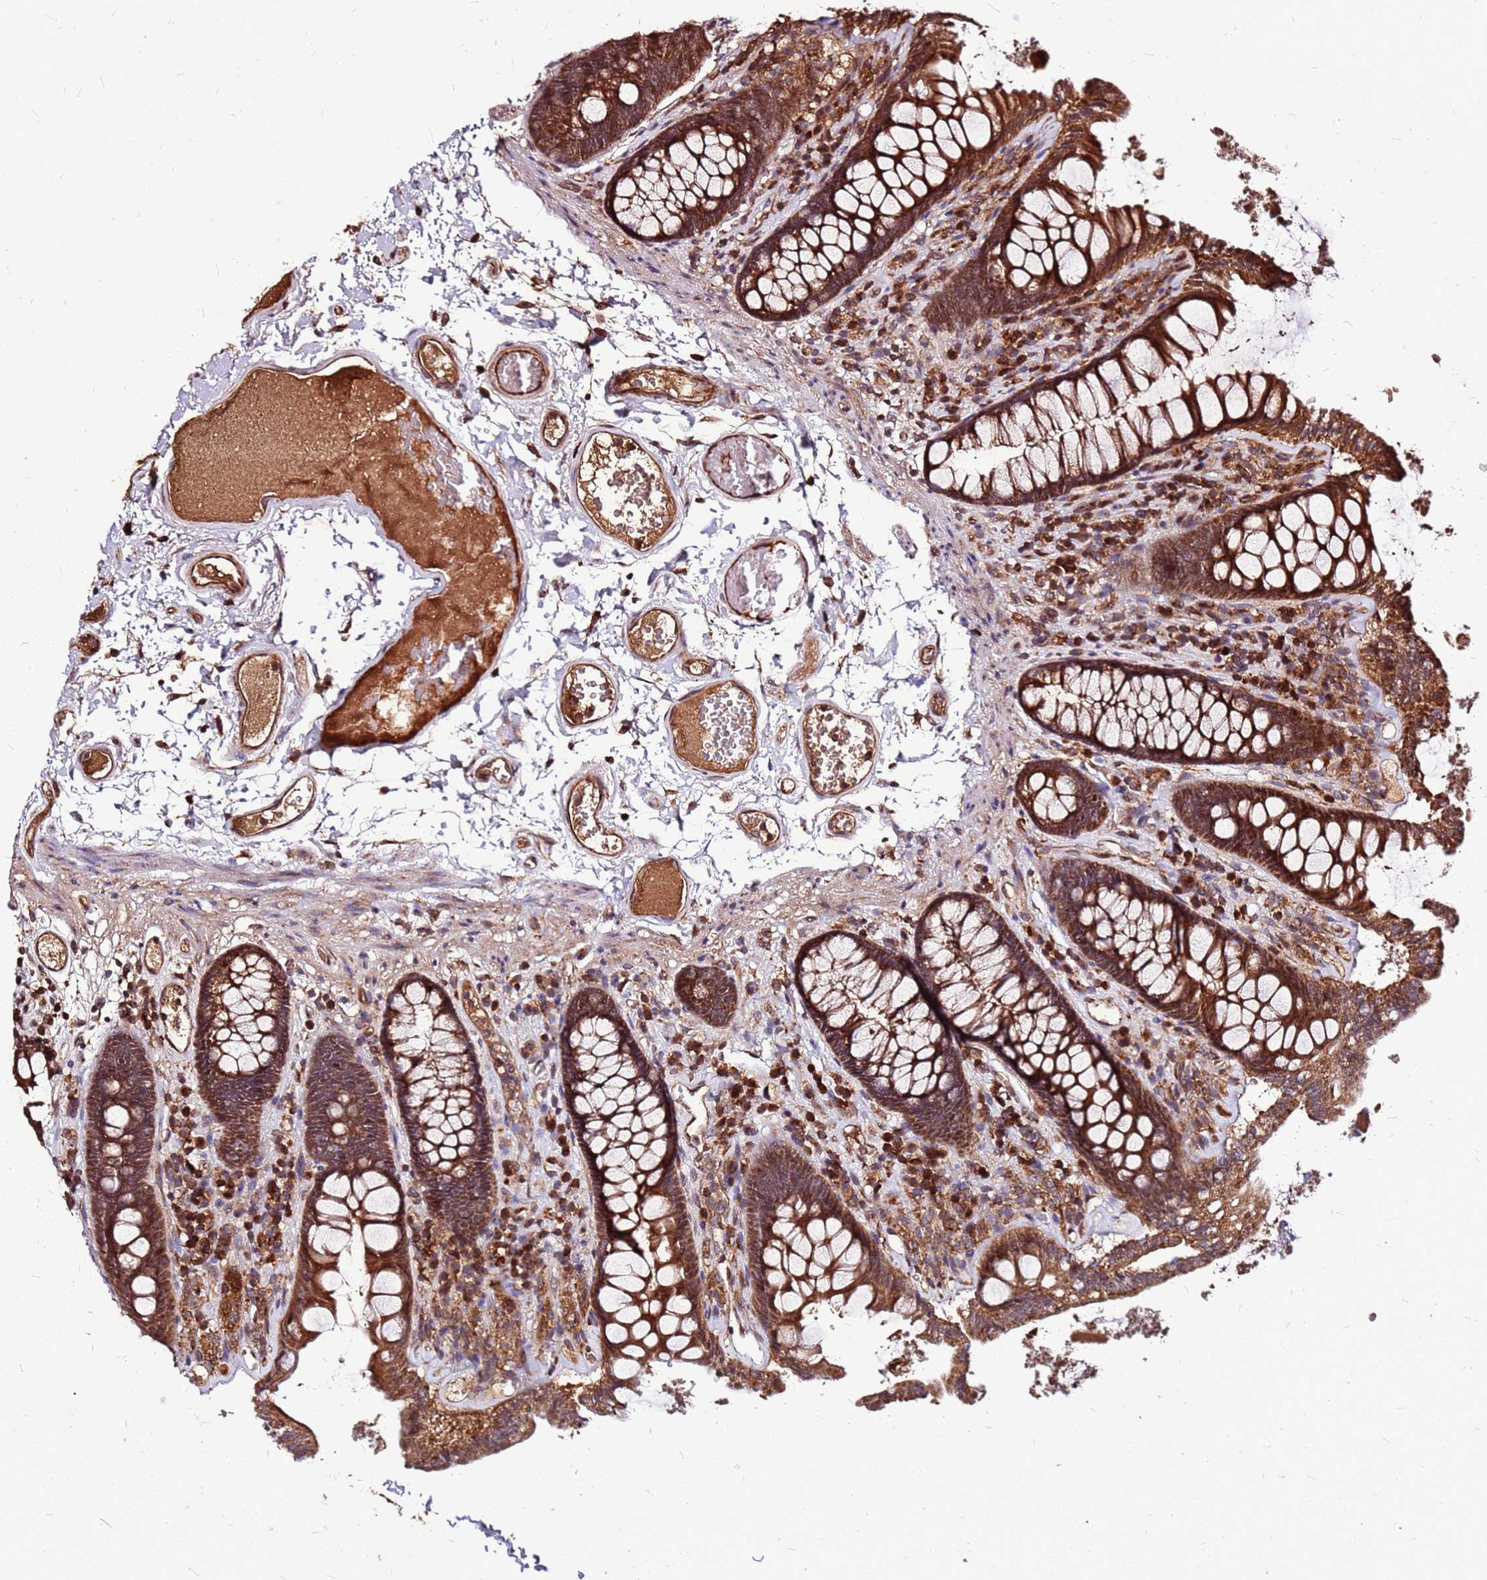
{"staining": {"intensity": "strong", "quantity": ">75%", "location": "cytoplasmic/membranous"}, "tissue": "colon", "cell_type": "Endothelial cells", "image_type": "normal", "snomed": [{"axis": "morphology", "description": "Normal tissue, NOS"}, {"axis": "topography", "description": "Colon"}], "caption": "Human colon stained with a brown dye reveals strong cytoplasmic/membranous positive positivity in about >75% of endothelial cells.", "gene": "LYPLAL1", "patient": {"sex": "male", "age": 84}}